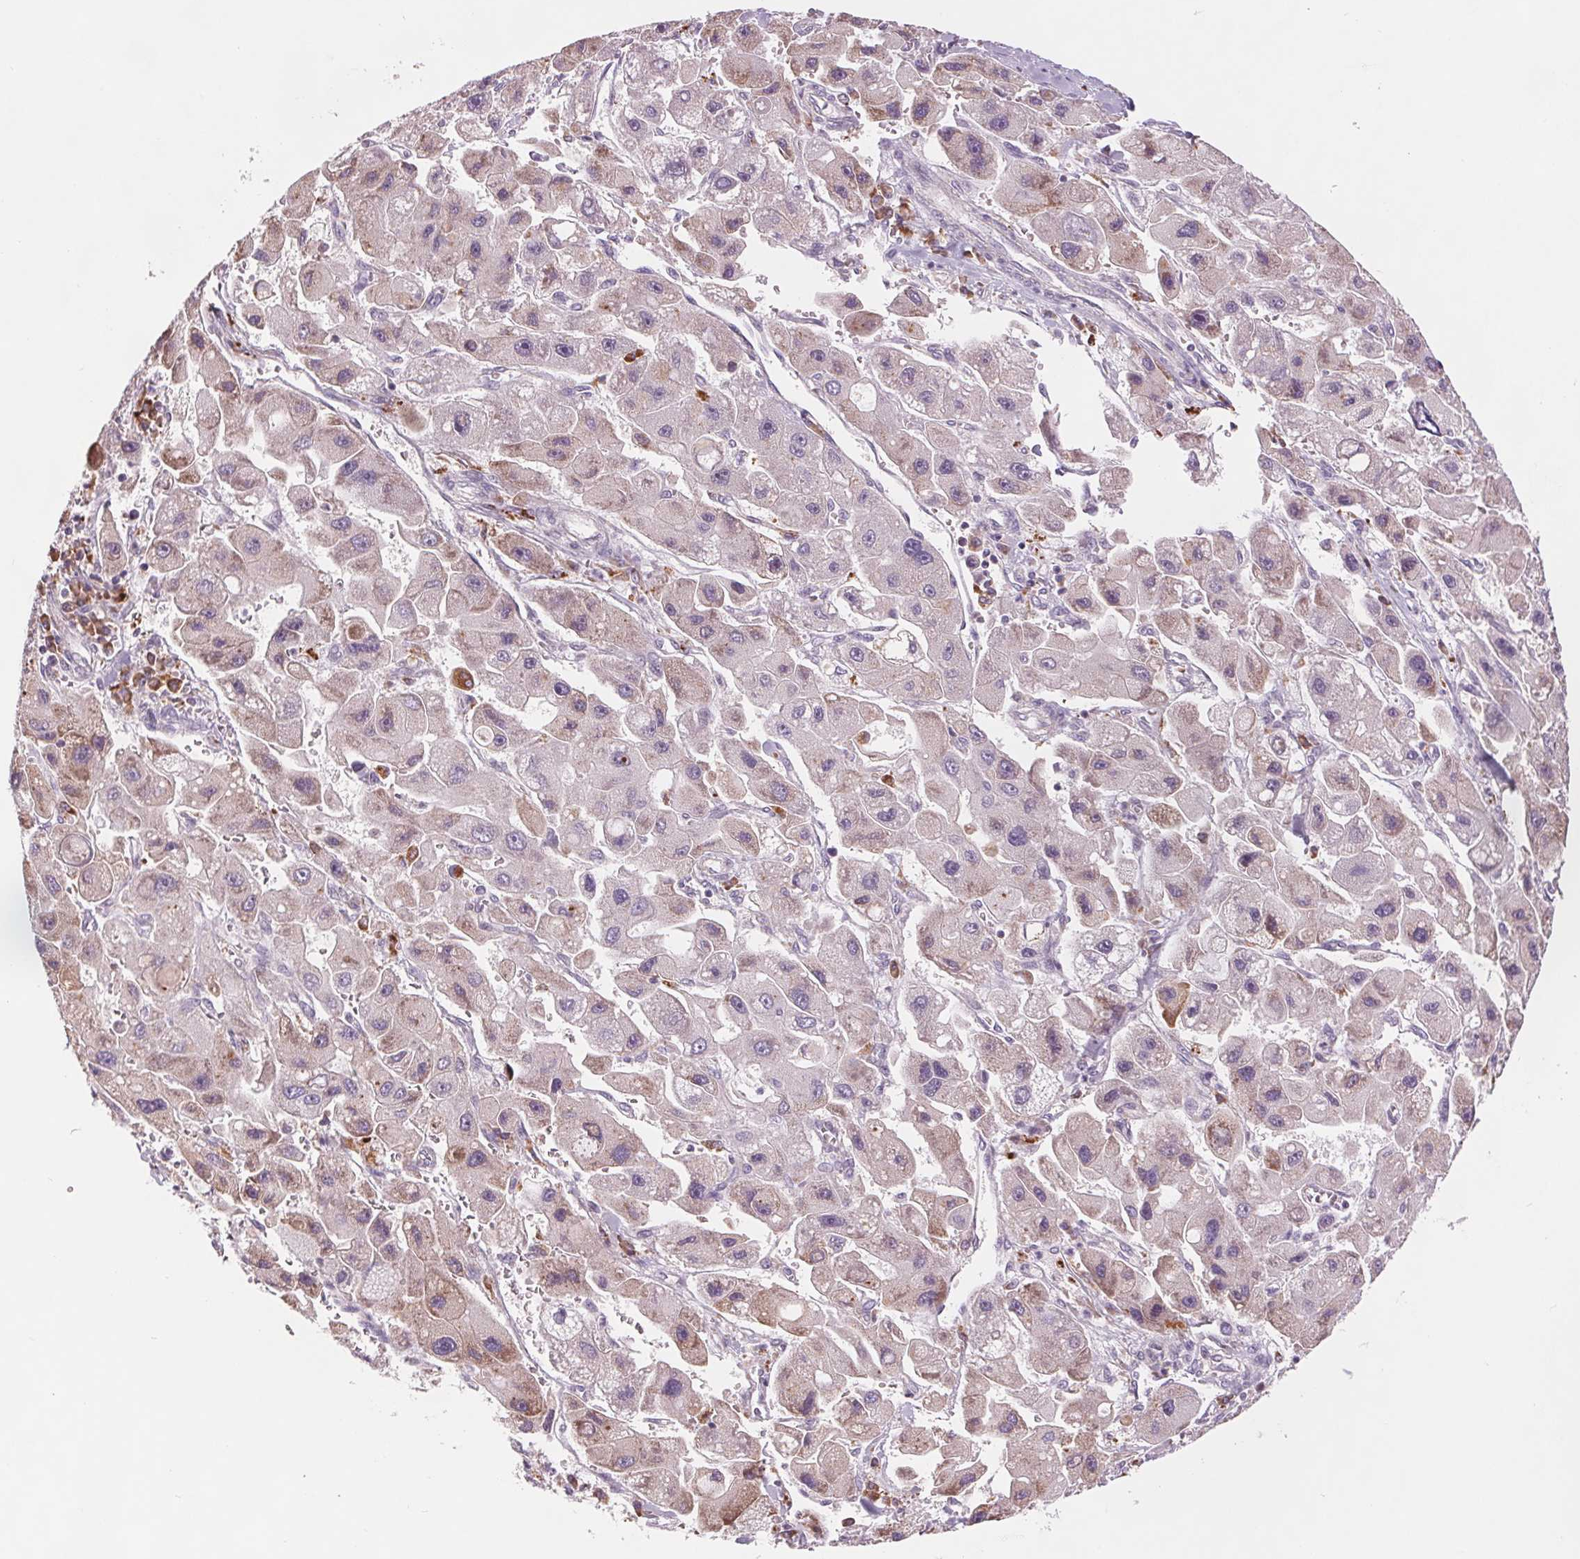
{"staining": {"intensity": "moderate", "quantity": "<25%", "location": "cytoplasmic/membranous"}, "tissue": "liver cancer", "cell_type": "Tumor cells", "image_type": "cancer", "snomed": [{"axis": "morphology", "description": "Carcinoma, Hepatocellular, NOS"}, {"axis": "topography", "description": "Liver"}], "caption": "Immunohistochemical staining of human hepatocellular carcinoma (liver) demonstrates low levels of moderate cytoplasmic/membranous positivity in approximately <25% of tumor cells.", "gene": "SAMD5", "patient": {"sex": "male", "age": 24}}